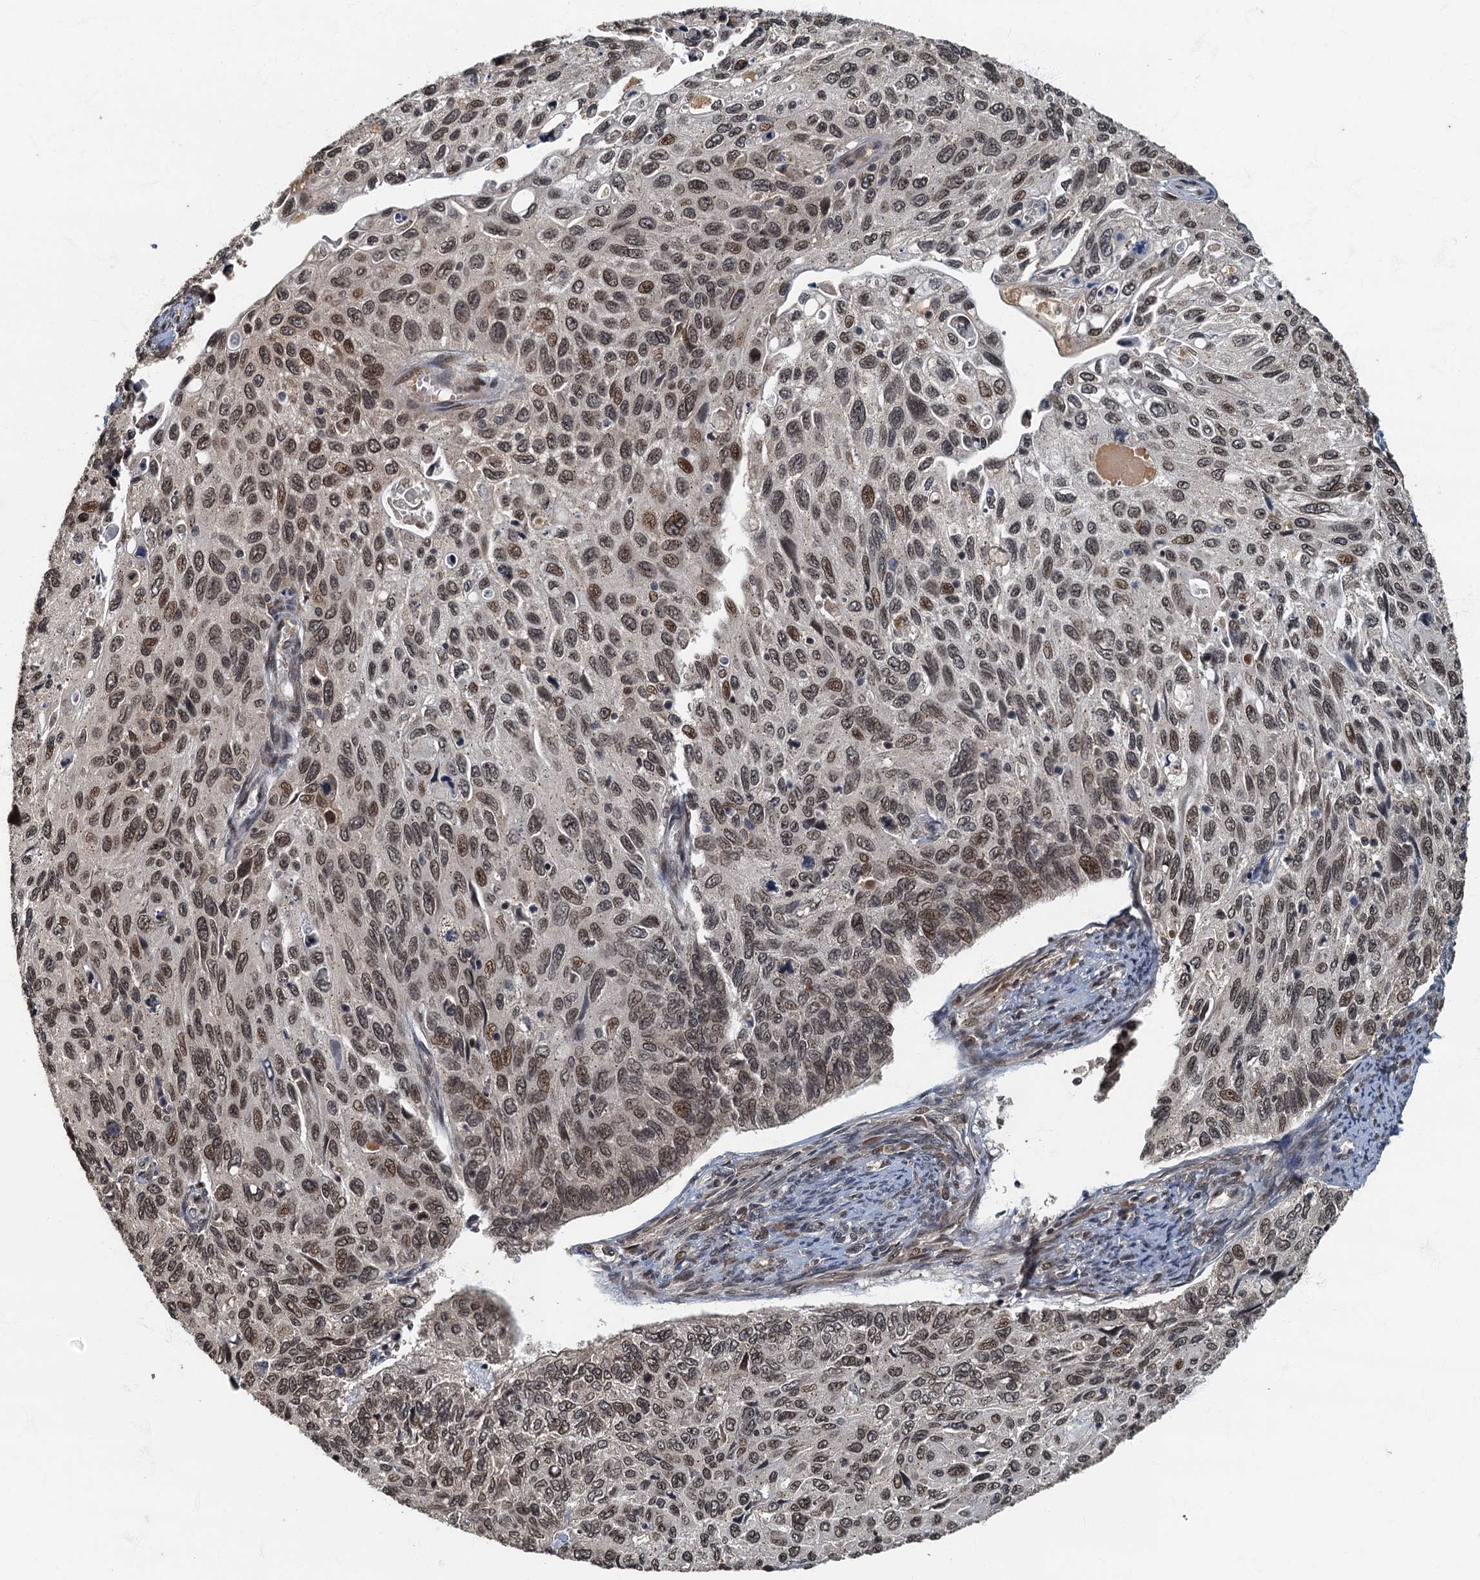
{"staining": {"intensity": "moderate", "quantity": ">75%", "location": "nuclear"}, "tissue": "cervical cancer", "cell_type": "Tumor cells", "image_type": "cancer", "snomed": [{"axis": "morphology", "description": "Squamous cell carcinoma, NOS"}, {"axis": "topography", "description": "Cervix"}], "caption": "The image displays immunohistochemical staining of cervical cancer. There is moderate nuclear staining is present in approximately >75% of tumor cells.", "gene": "CKAP2L", "patient": {"sex": "female", "age": 70}}